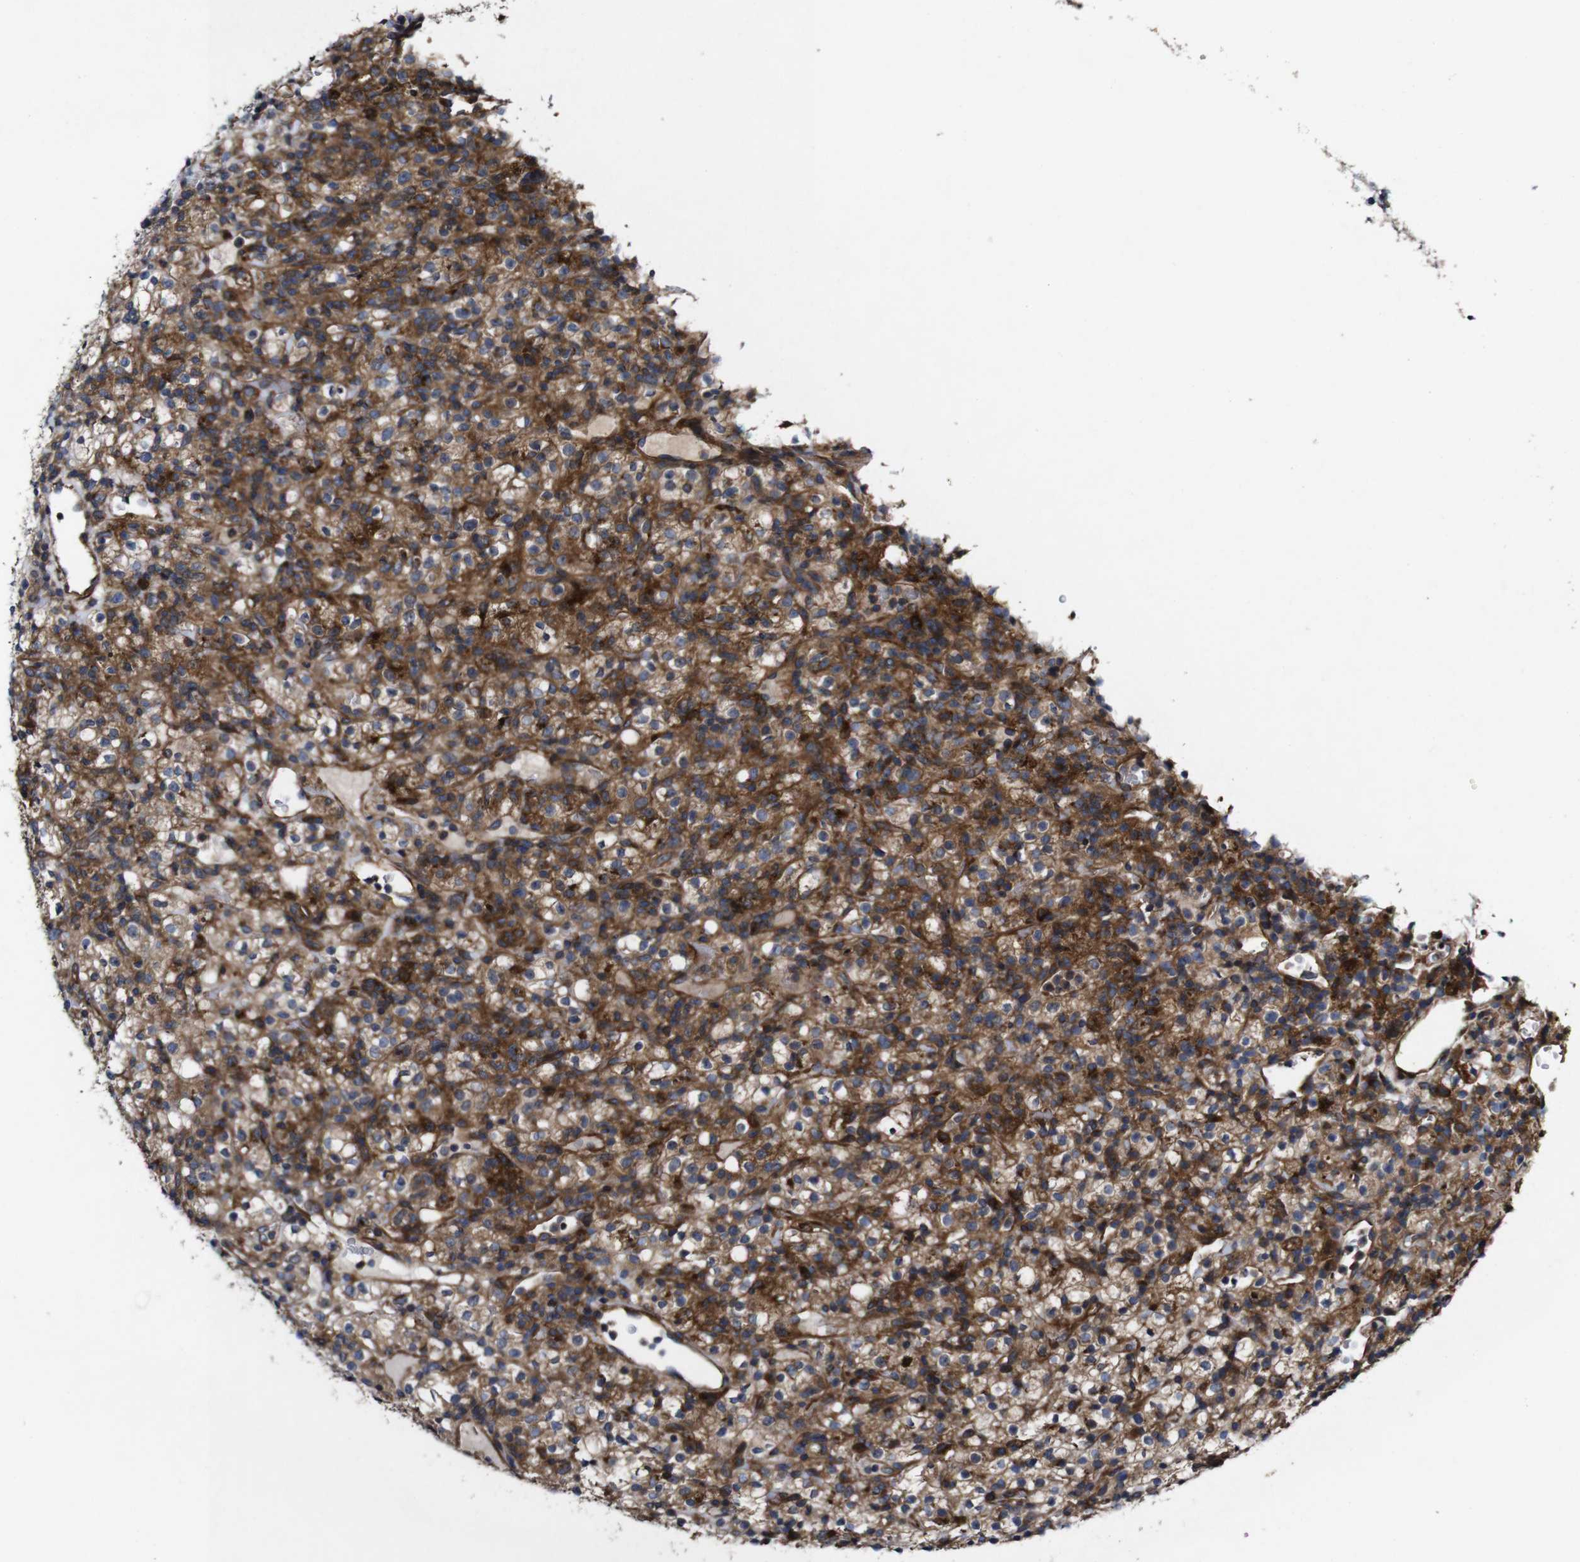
{"staining": {"intensity": "moderate", "quantity": ">75%", "location": "cytoplasmic/membranous"}, "tissue": "renal cancer", "cell_type": "Tumor cells", "image_type": "cancer", "snomed": [{"axis": "morphology", "description": "Normal tissue, NOS"}, {"axis": "morphology", "description": "Adenocarcinoma, NOS"}, {"axis": "topography", "description": "Kidney"}], "caption": "Immunohistochemistry (IHC) of renal cancer shows medium levels of moderate cytoplasmic/membranous staining in about >75% of tumor cells.", "gene": "GSDME", "patient": {"sex": "female", "age": 72}}